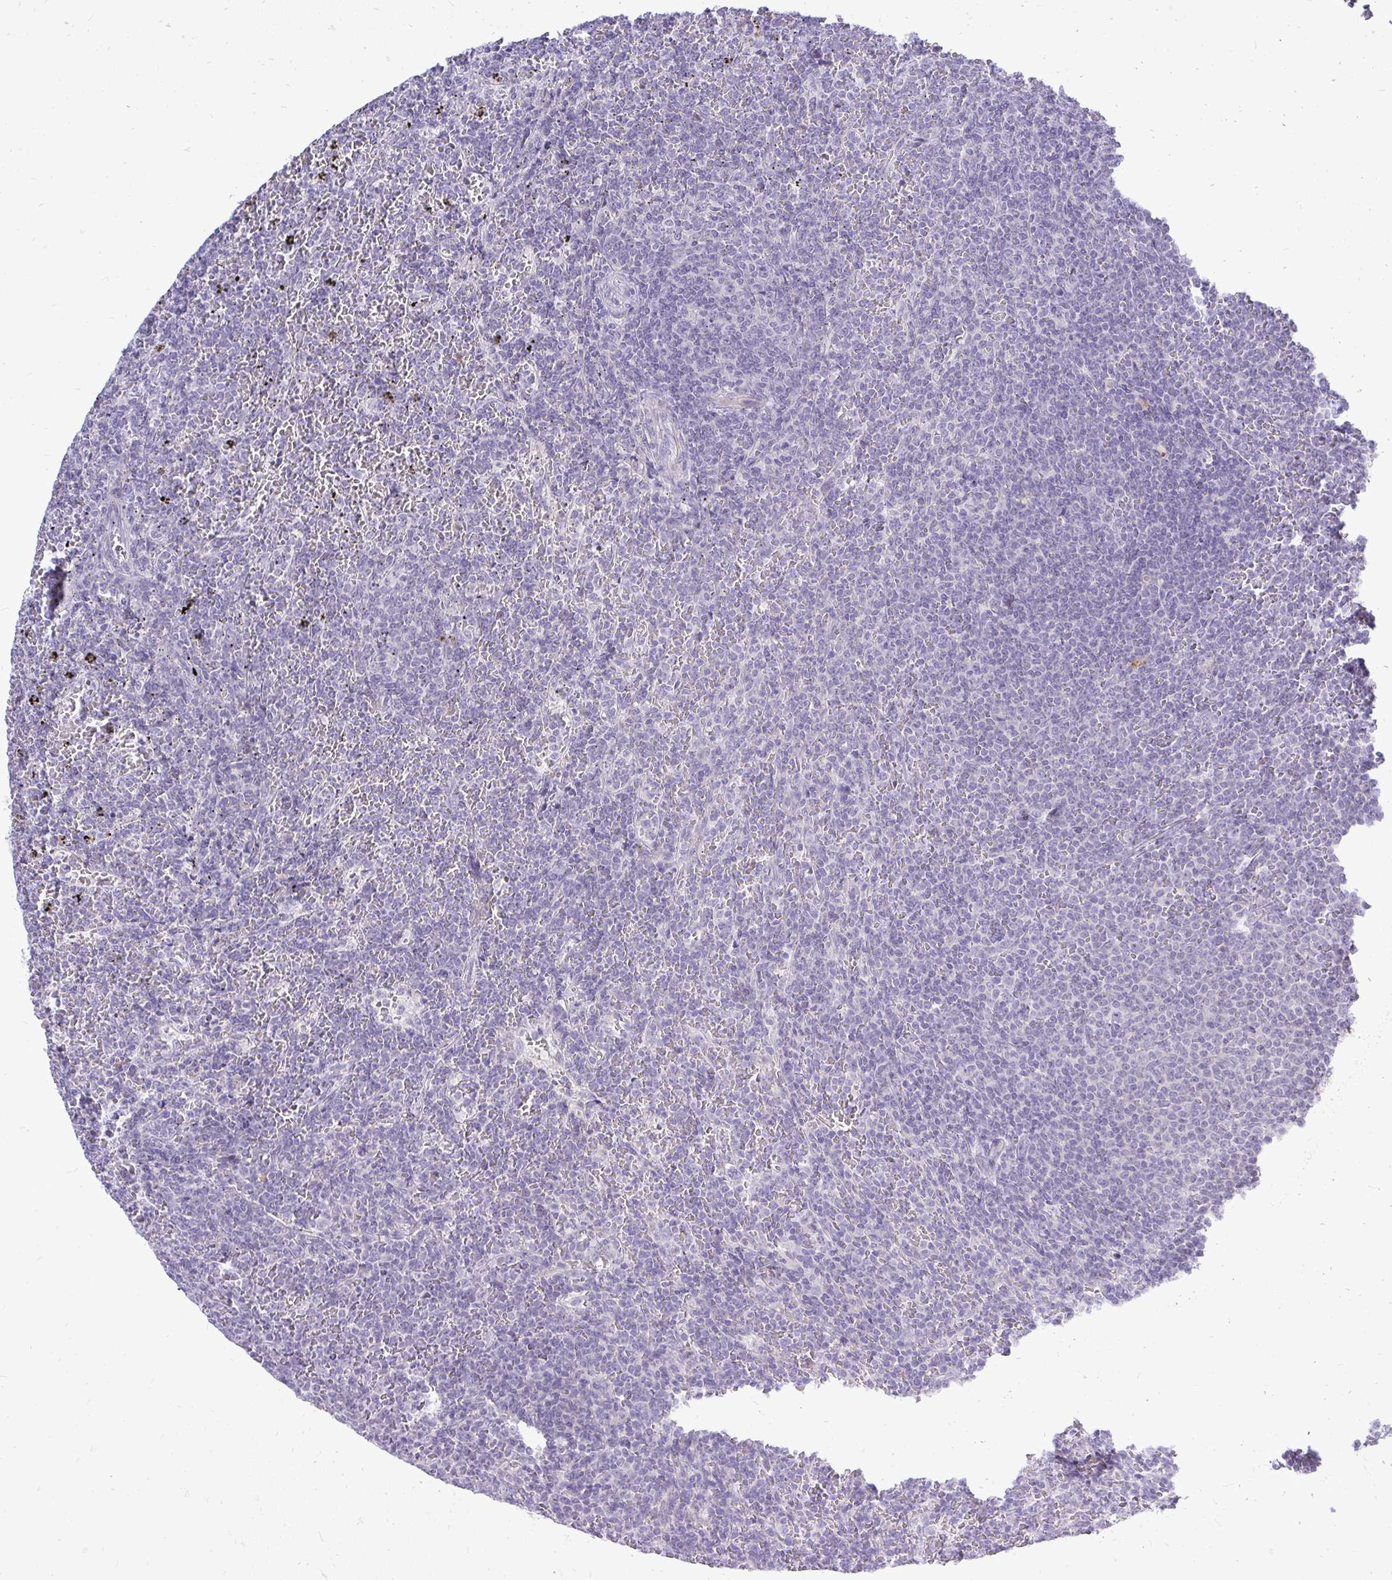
{"staining": {"intensity": "negative", "quantity": "none", "location": "none"}, "tissue": "lymphoma", "cell_type": "Tumor cells", "image_type": "cancer", "snomed": [{"axis": "morphology", "description": "Malignant lymphoma, non-Hodgkin's type, Low grade"}, {"axis": "topography", "description": "Spleen"}], "caption": "Protein analysis of low-grade malignant lymphoma, non-Hodgkin's type demonstrates no significant positivity in tumor cells. (DAB (3,3'-diaminobenzidine) immunohistochemistry, high magnification).", "gene": "OR8D1", "patient": {"sex": "female", "age": 77}}